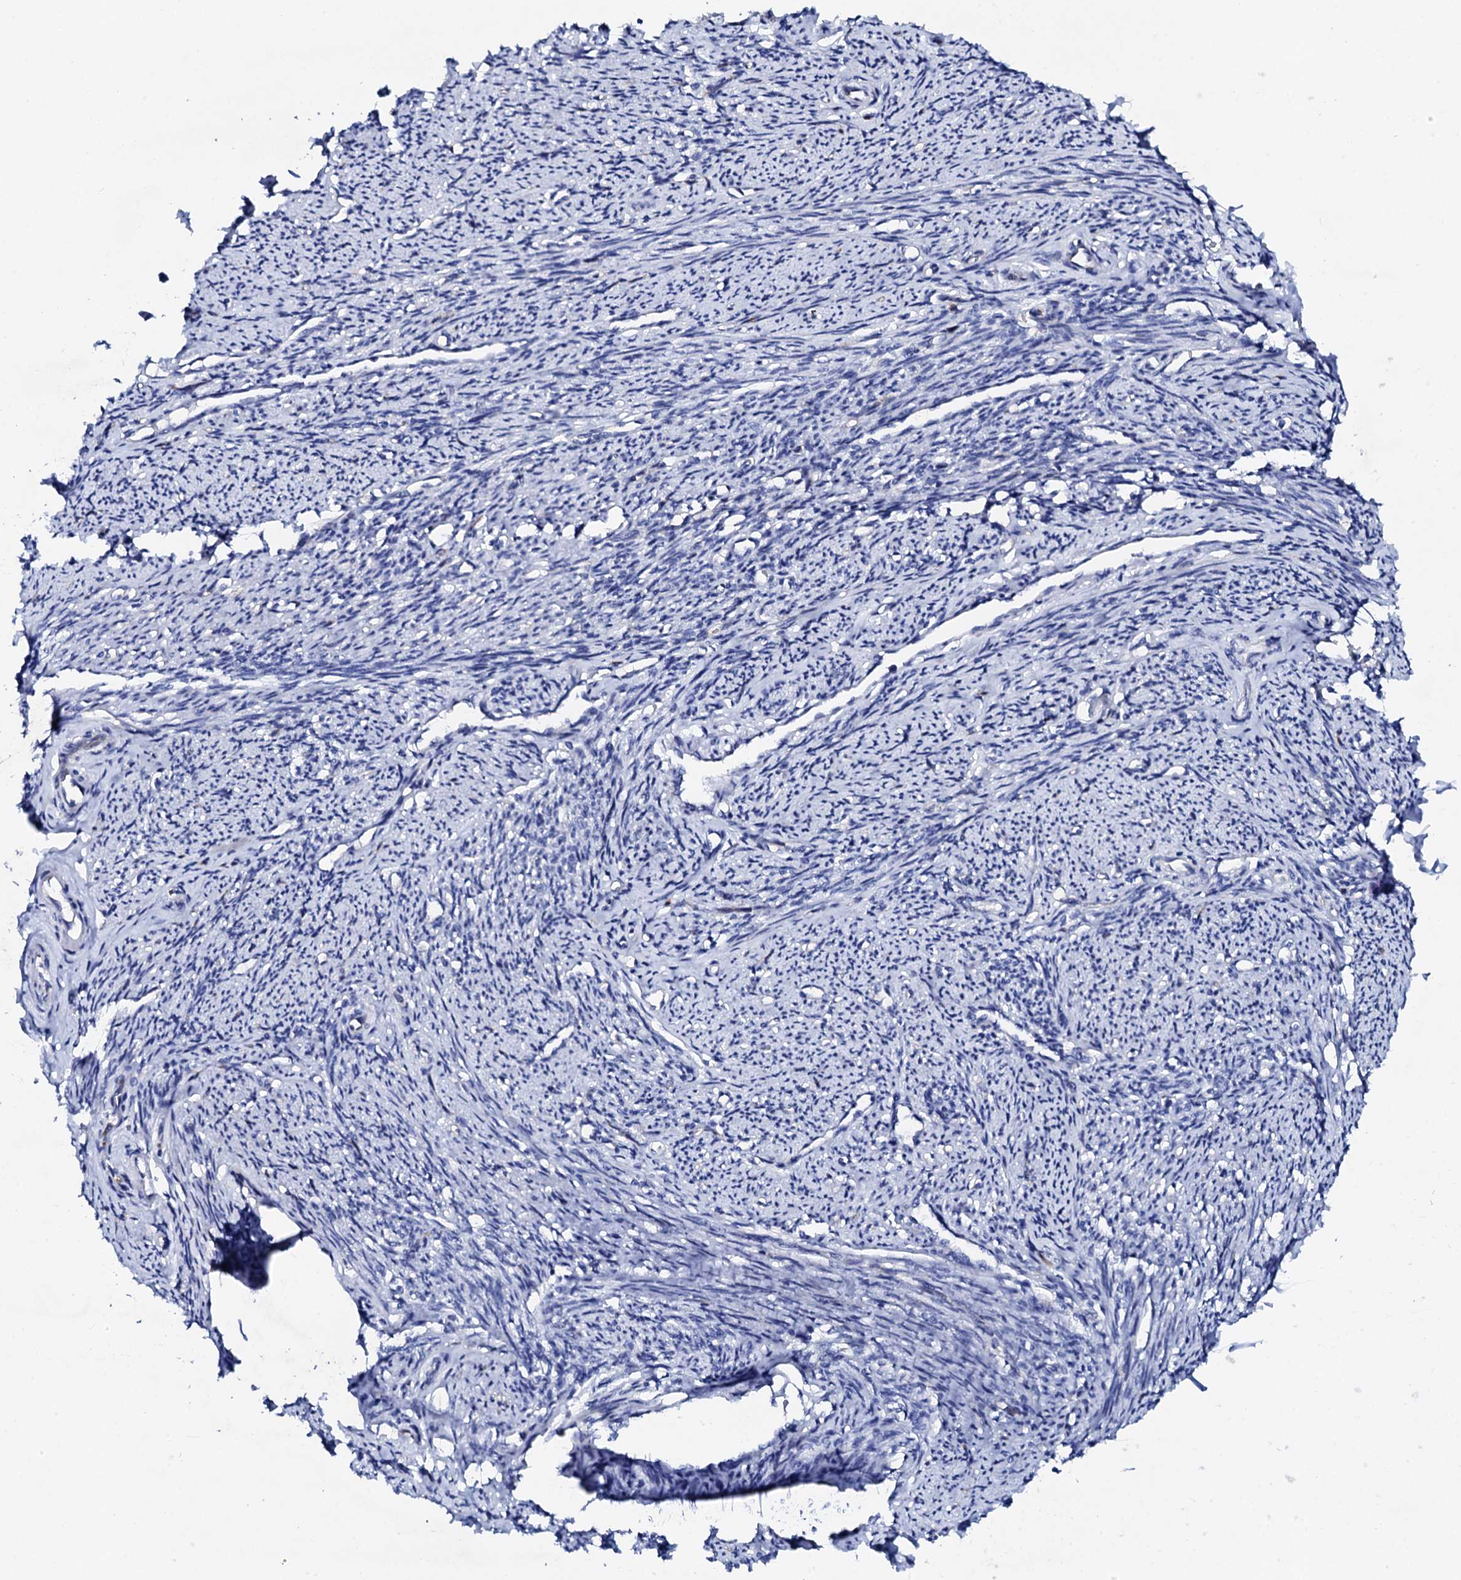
{"staining": {"intensity": "negative", "quantity": "none", "location": "none"}, "tissue": "smooth muscle", "cell_type": "Smooth muscle cells", "image_type": "normal", "snomed": [{"axis": "morphology", "description": "Normal tissue, NOS"}, {"axis": "topography", "description": "Smooth muscle"}, {"axis": "topography", "description": "Uterus"}], "caption": "Immunohistochemistry micrograph of benign smooth muscle: smooth muscle stained with DAB reveals no significant protein staining in smooth muscle cells.", "gene": "TRDN", "patient": {"sex": "female", "age": 59}}